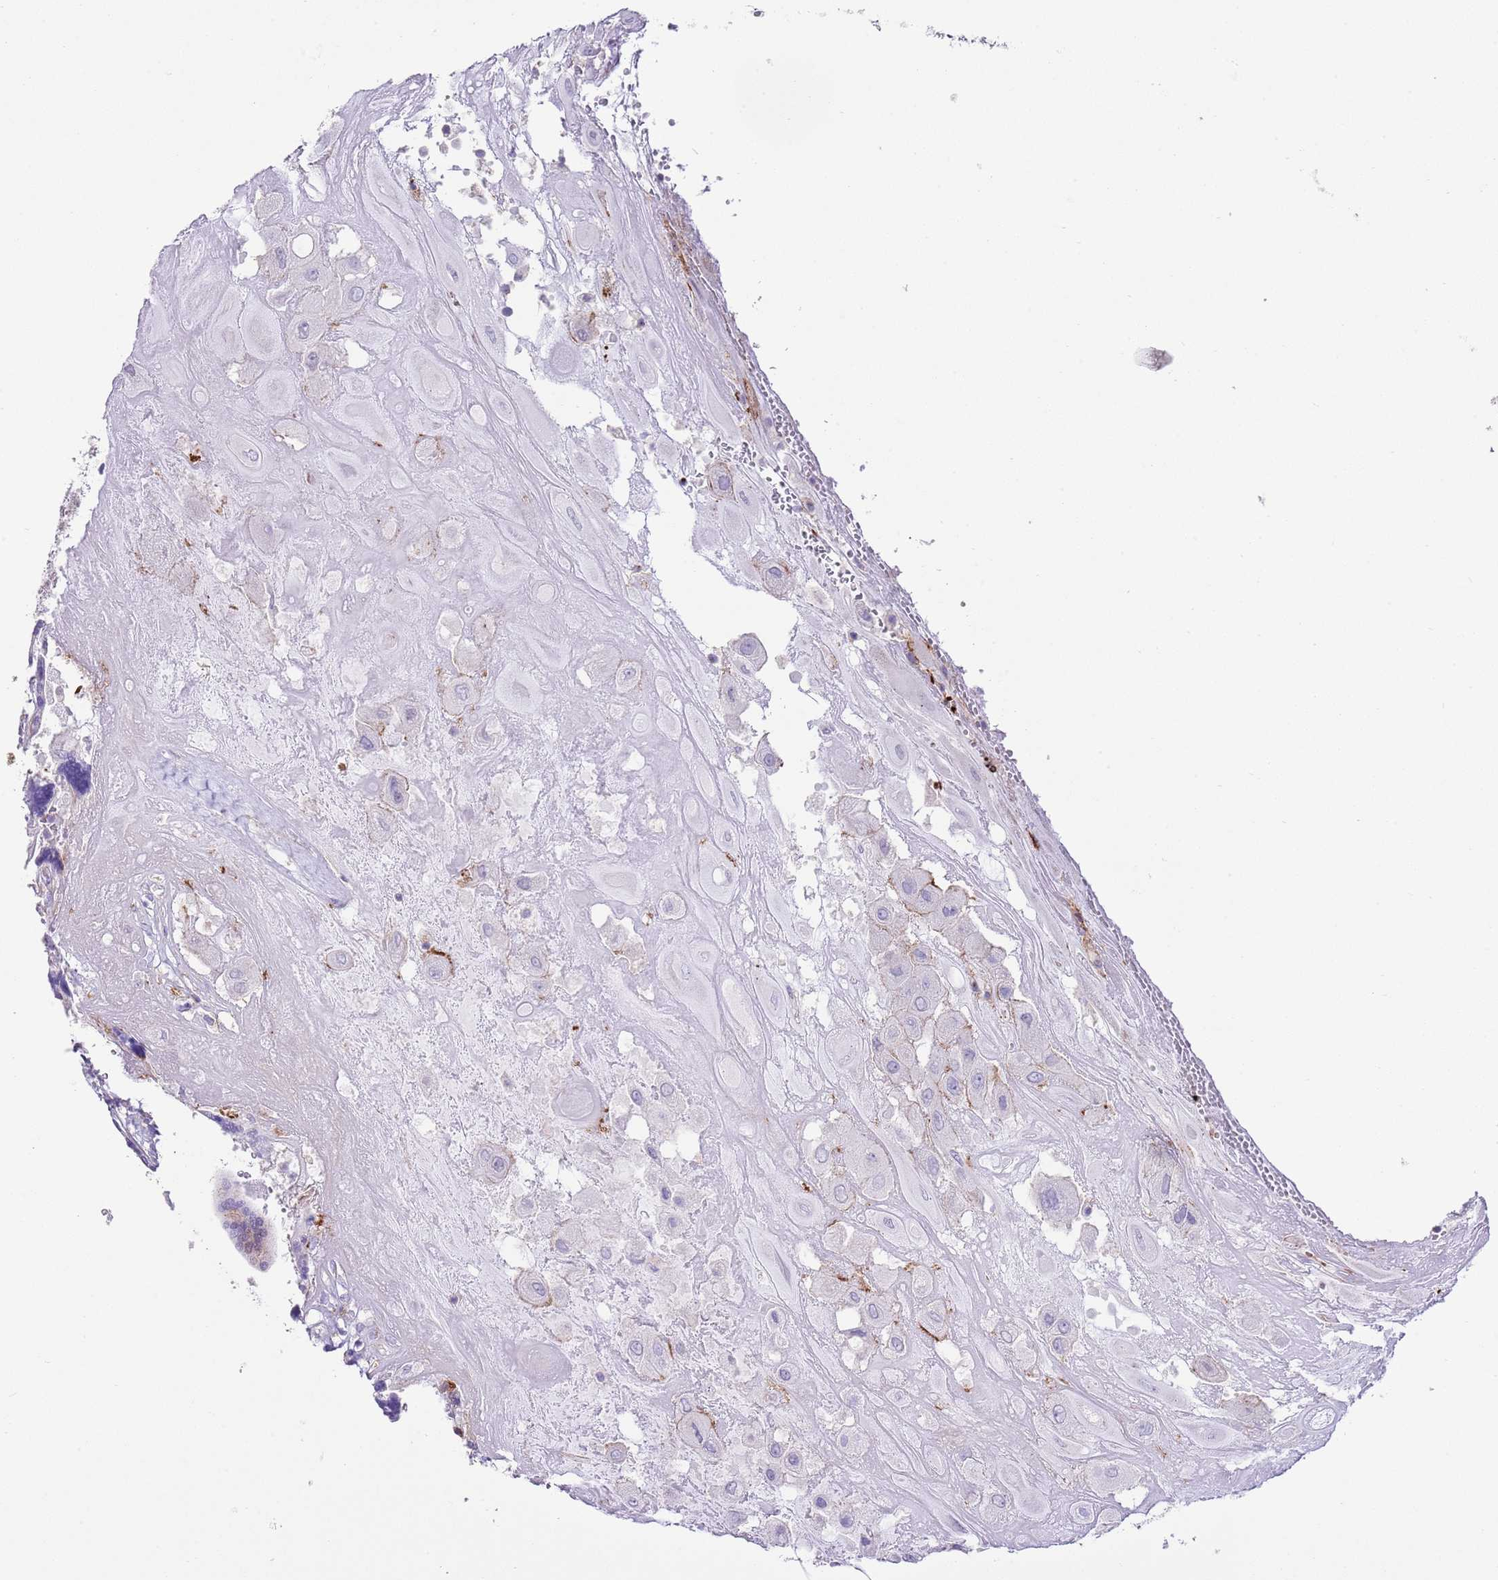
{"staining": {"intensity": "negative", "quantity": "none", "location": "none"}, "tissue": "placenta", "cell_type": "Decidual cells", "image_type": "normal", "snomed": [{"axis": "morphology", "description": "Normal tissue, NOS"}, {"axis": "topography", "description": "Placenta"}], "caption": "The photomicrograph displays no significant staining in decidual cells of placenta.", "gene": "ALDH3A1", "patient": {"sex": "female", "age": 32}}